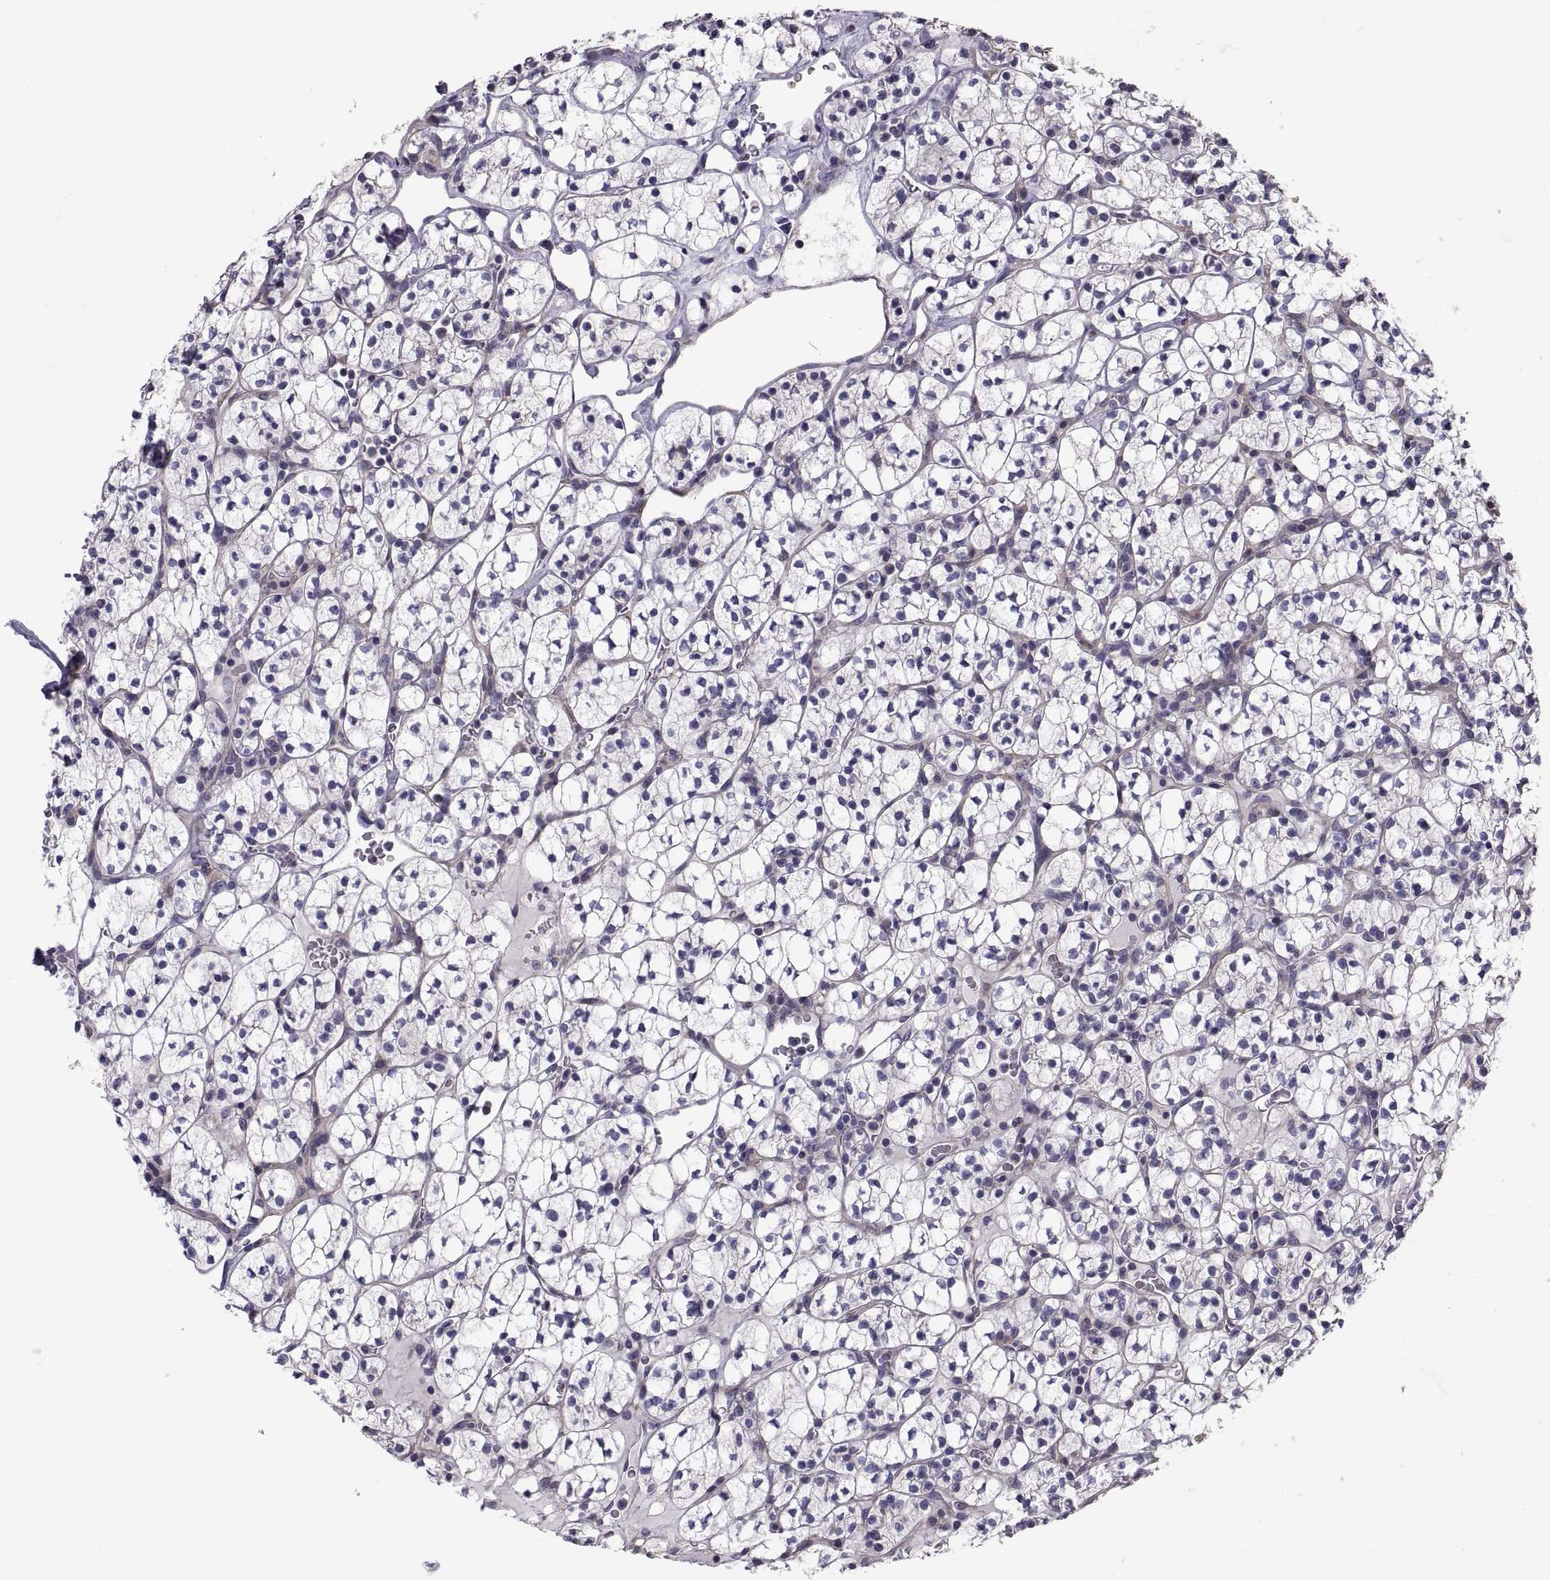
{"staining": {"intensity": "negative", "quantity": "none", "location": "none"}, "tissue": "renal cancer", "cell_type": "Tumor cells", "image_type": "cancer", "snomed": [{"axis": "morphology", "description": "Adenocarcinoma, NOS"}, {"axis": "topography", "description": "Kidney"}], "caption": "Human renal adenocarcinoma stained for a protein using immunohistochemistry reveals no positivity in tumor cells.", "gene": "ANO1", "patient": {"sex": "female", "age": 89}}